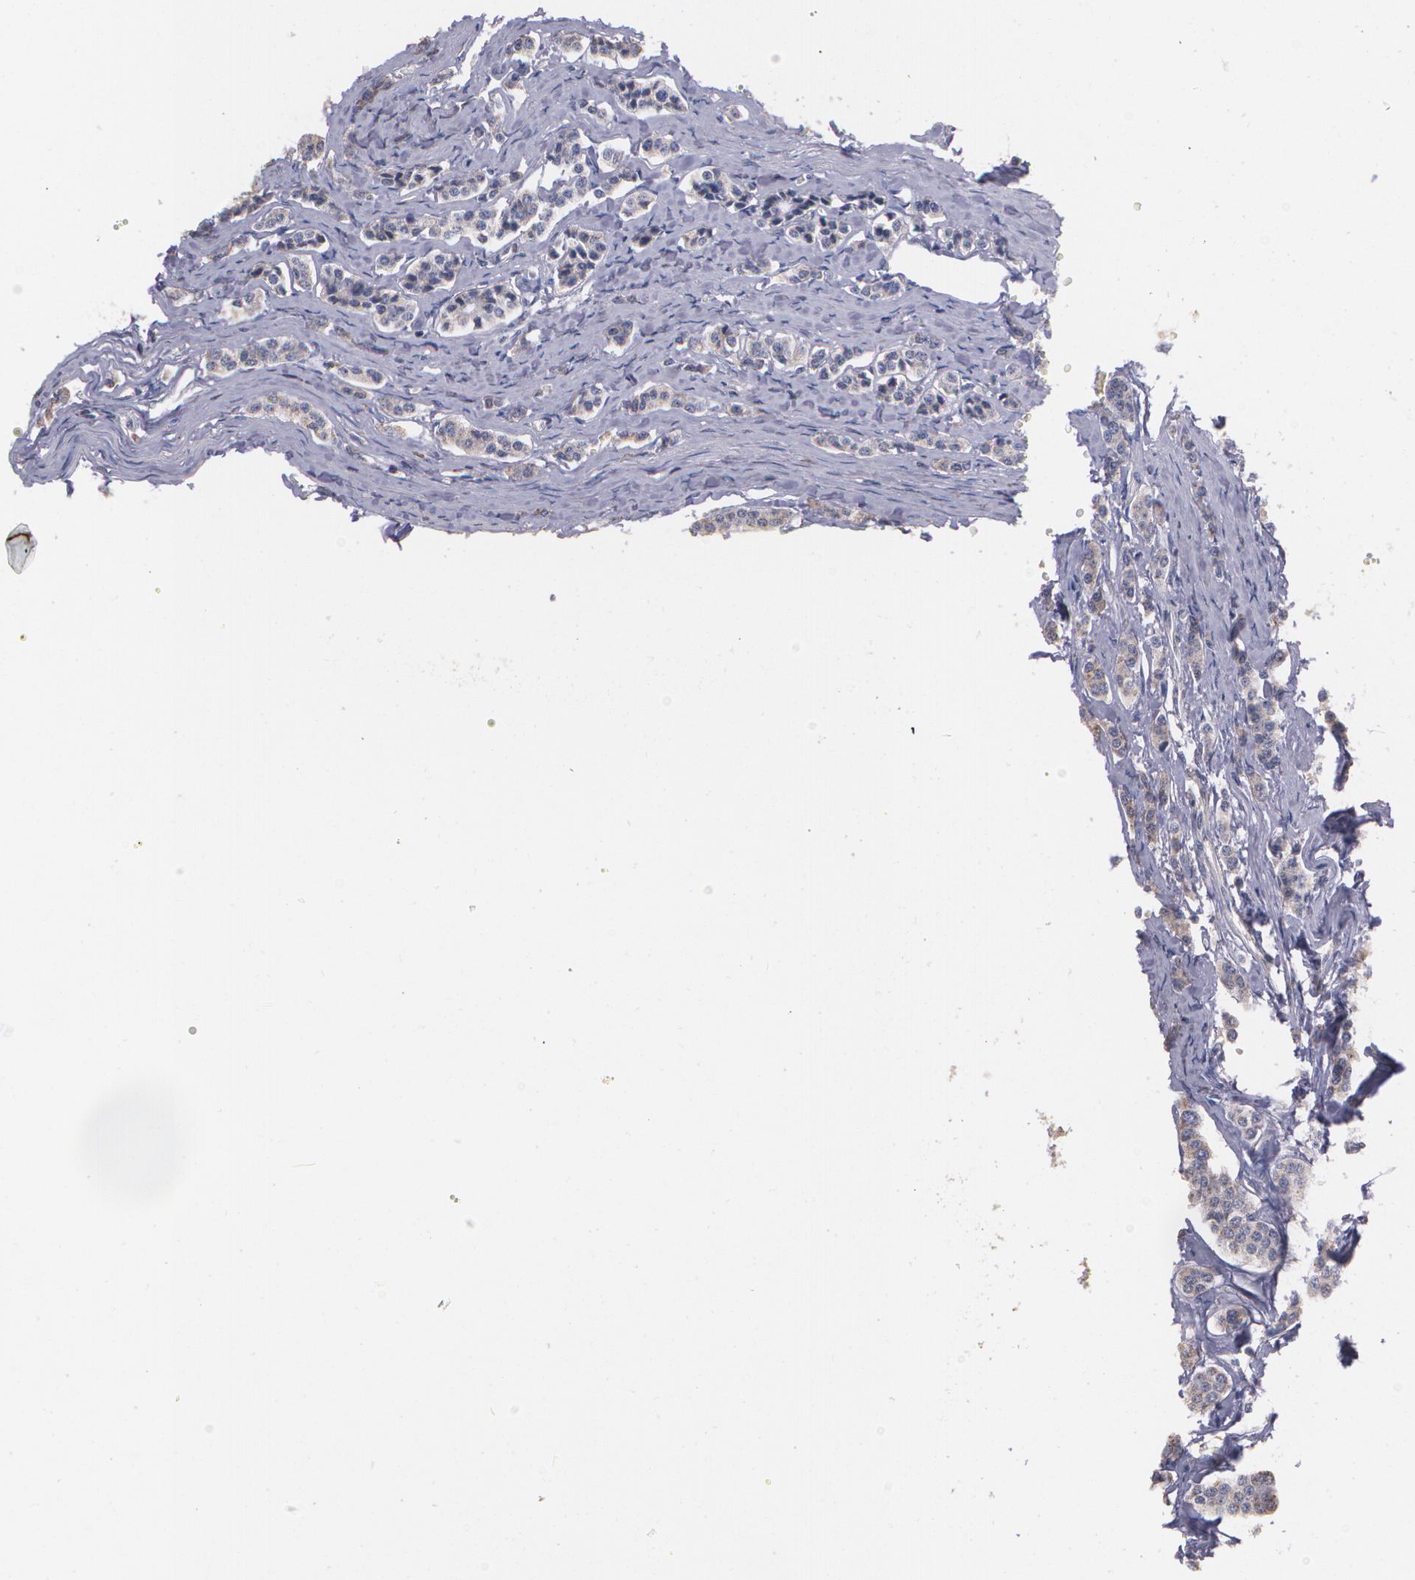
{"staining": {"intensity": "weak", "quantity": ">75%", "location": "cytoplasmic/membranous"}, "tissue": "carcinoid", "cell_type": "Tumor cells", "image_type": "cancer", "snomed": [{"axis": "morphology", "description": "Carcinoid, malignant, NOS"}, {"axis": "topography", "description": "Small intestine"}], "caption": "Carcinoid stained with immunohistochemistry (IHC) exhibits weak cytoplasmic/membranous positivity in about >75% of tumor cells. (brown staining indicates protein expression, while blue staining denotes nuclei).", "gene": "ATF3", "patient": {"sex": "male", "age": 63}}